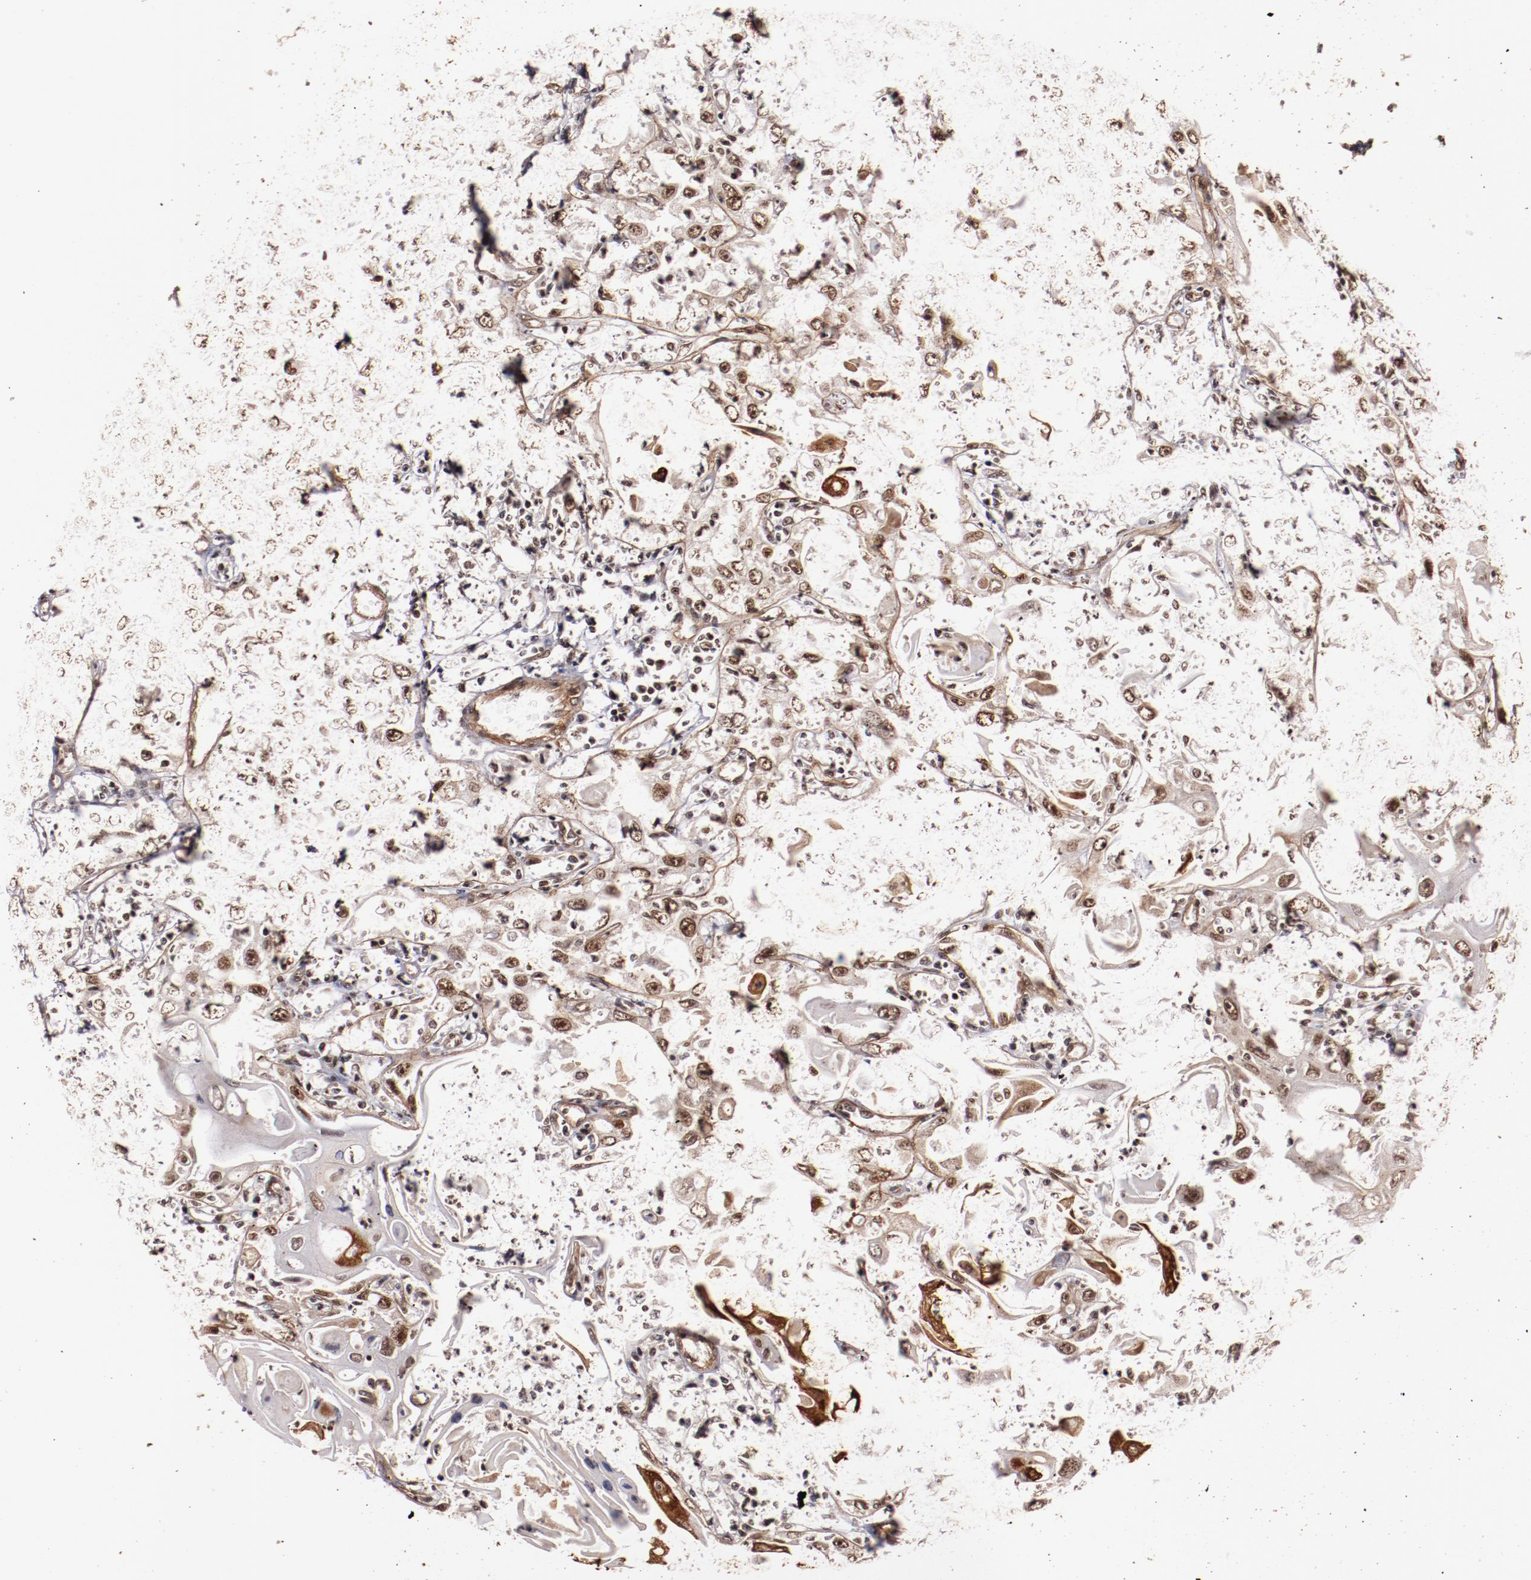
{"staining": {"intensity": "moderate", "quantity": "25%-75%", "location": "cytoplasmic/membranous,nuclear"}, "tissue": "head and neck cancer", "cell_type": "Tumor cells", "image_type": "cancer", "snomed": [{"axis": "morphology", "description": "Squamous cell carcinoma, NOS"}, {"axis": "topography", "description": "Oral tissue"}, {"axis": "topography", "description": "Head-Neck"}], "caption": "Immunohistochemical staining of human squamous cell carcinoma (head and neck) reveals moderate cytoplasmic/membranous and nuclear protein positivity in about 25%-75% of tumor cells. The protein of interest is stained brown, and the nuclei are stained in blue (DAB IHC with brightfield microscopy, high magnification).", "gene": "STAG2", "patient": {"sex": "female", "age": 76}}